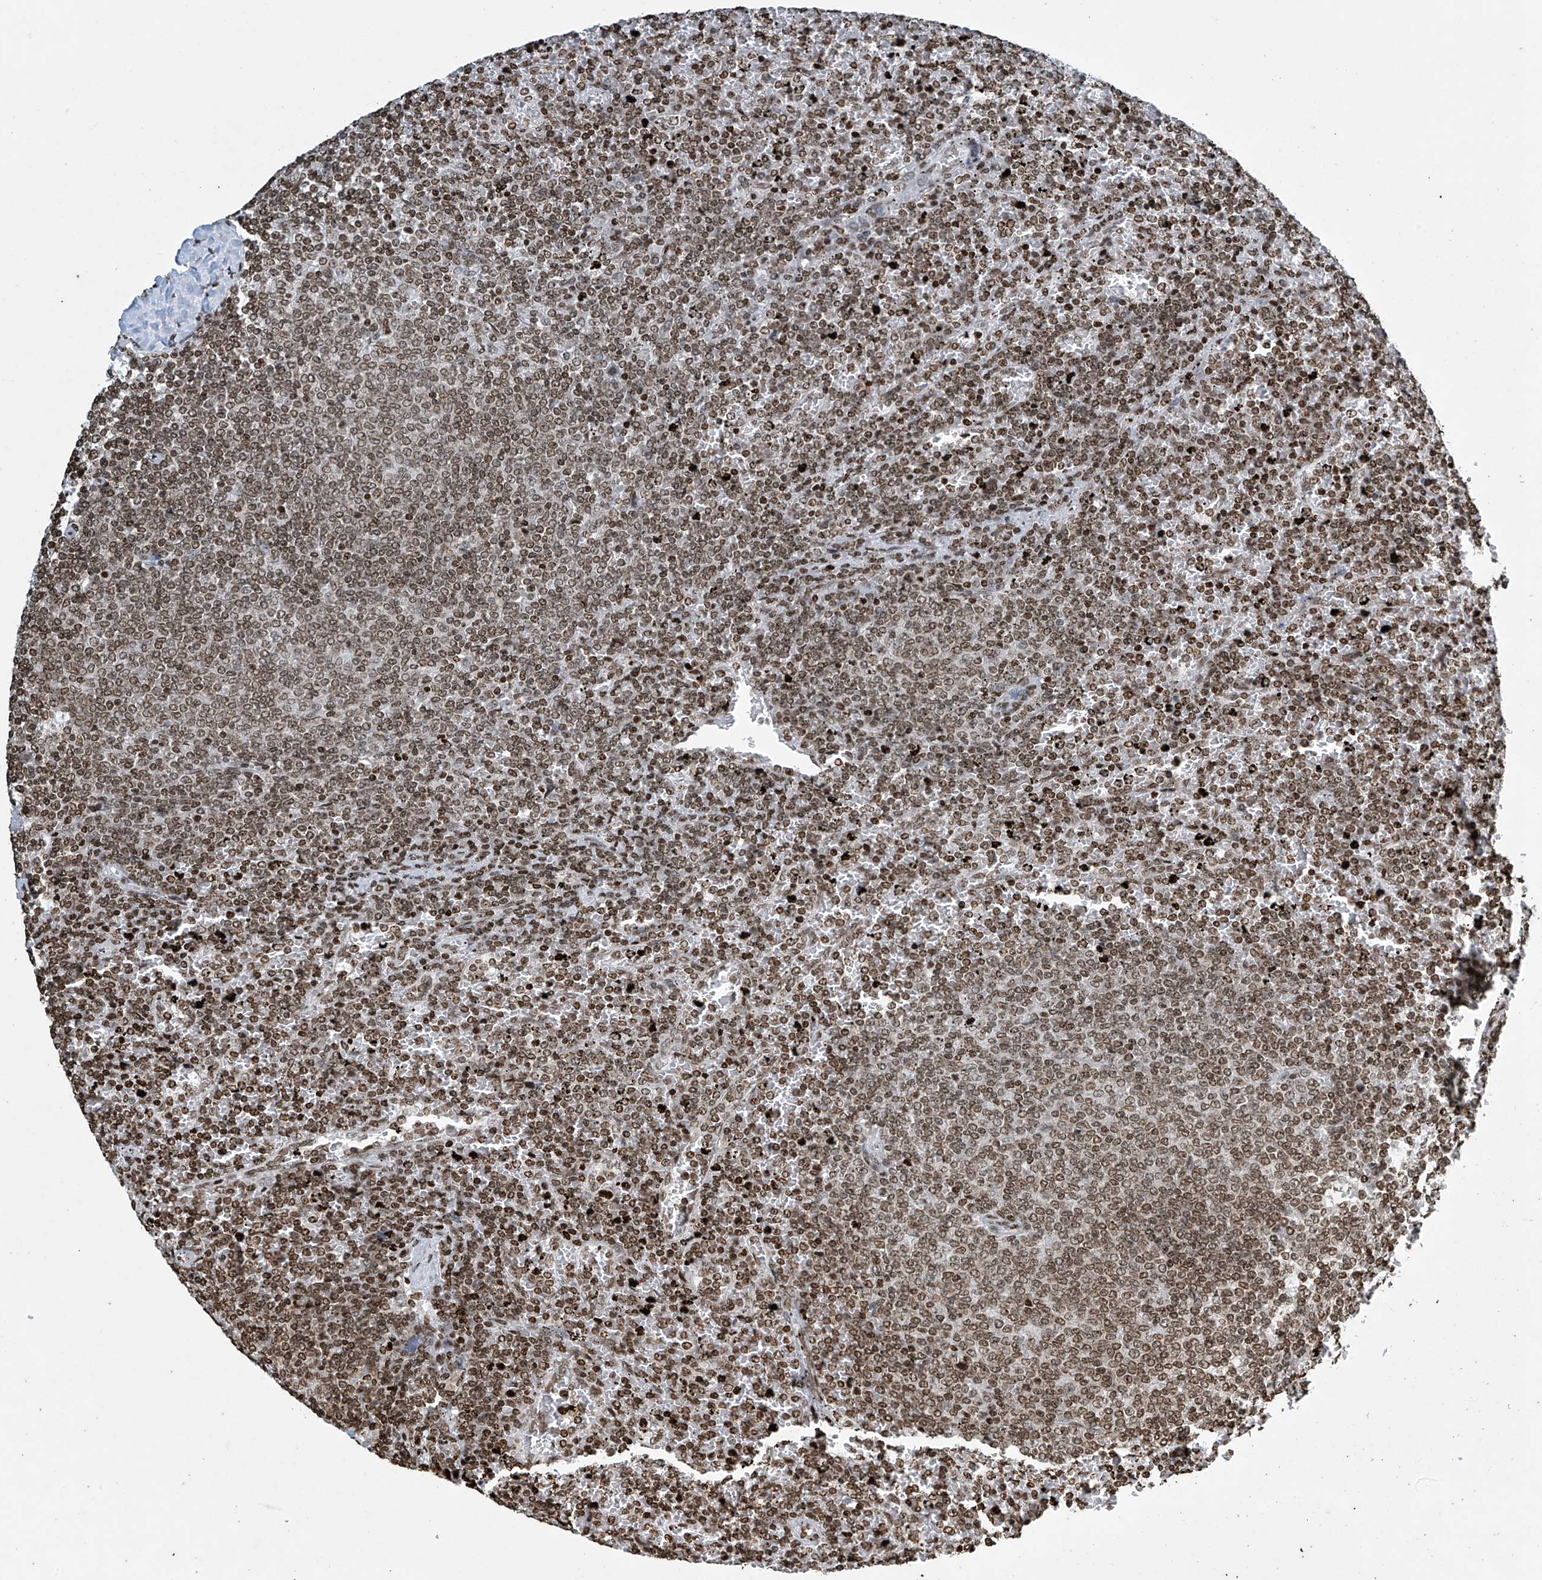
{"staining": {"intensity": "moderate", "quantity": ">75%", "location": "nuclear"}, "tissue": "lymphoma", "cell_type": "Tumor cells", "image_type": "cancer", "snomed": [{"axis": "morphology", "description": "Malignant lymphoma, non-Hodgkin's type, Low grade"}, {"axis": "topography", "description": "Spleen"}], "caption": "Lymphoma stained for a protein displays moderate nuclear positivity in tumor cells. Ihc stains the protein in brown and the nuclei are stained blue.", "gene": "H4C16", "patient": {"sex": "female", "age": 77}}